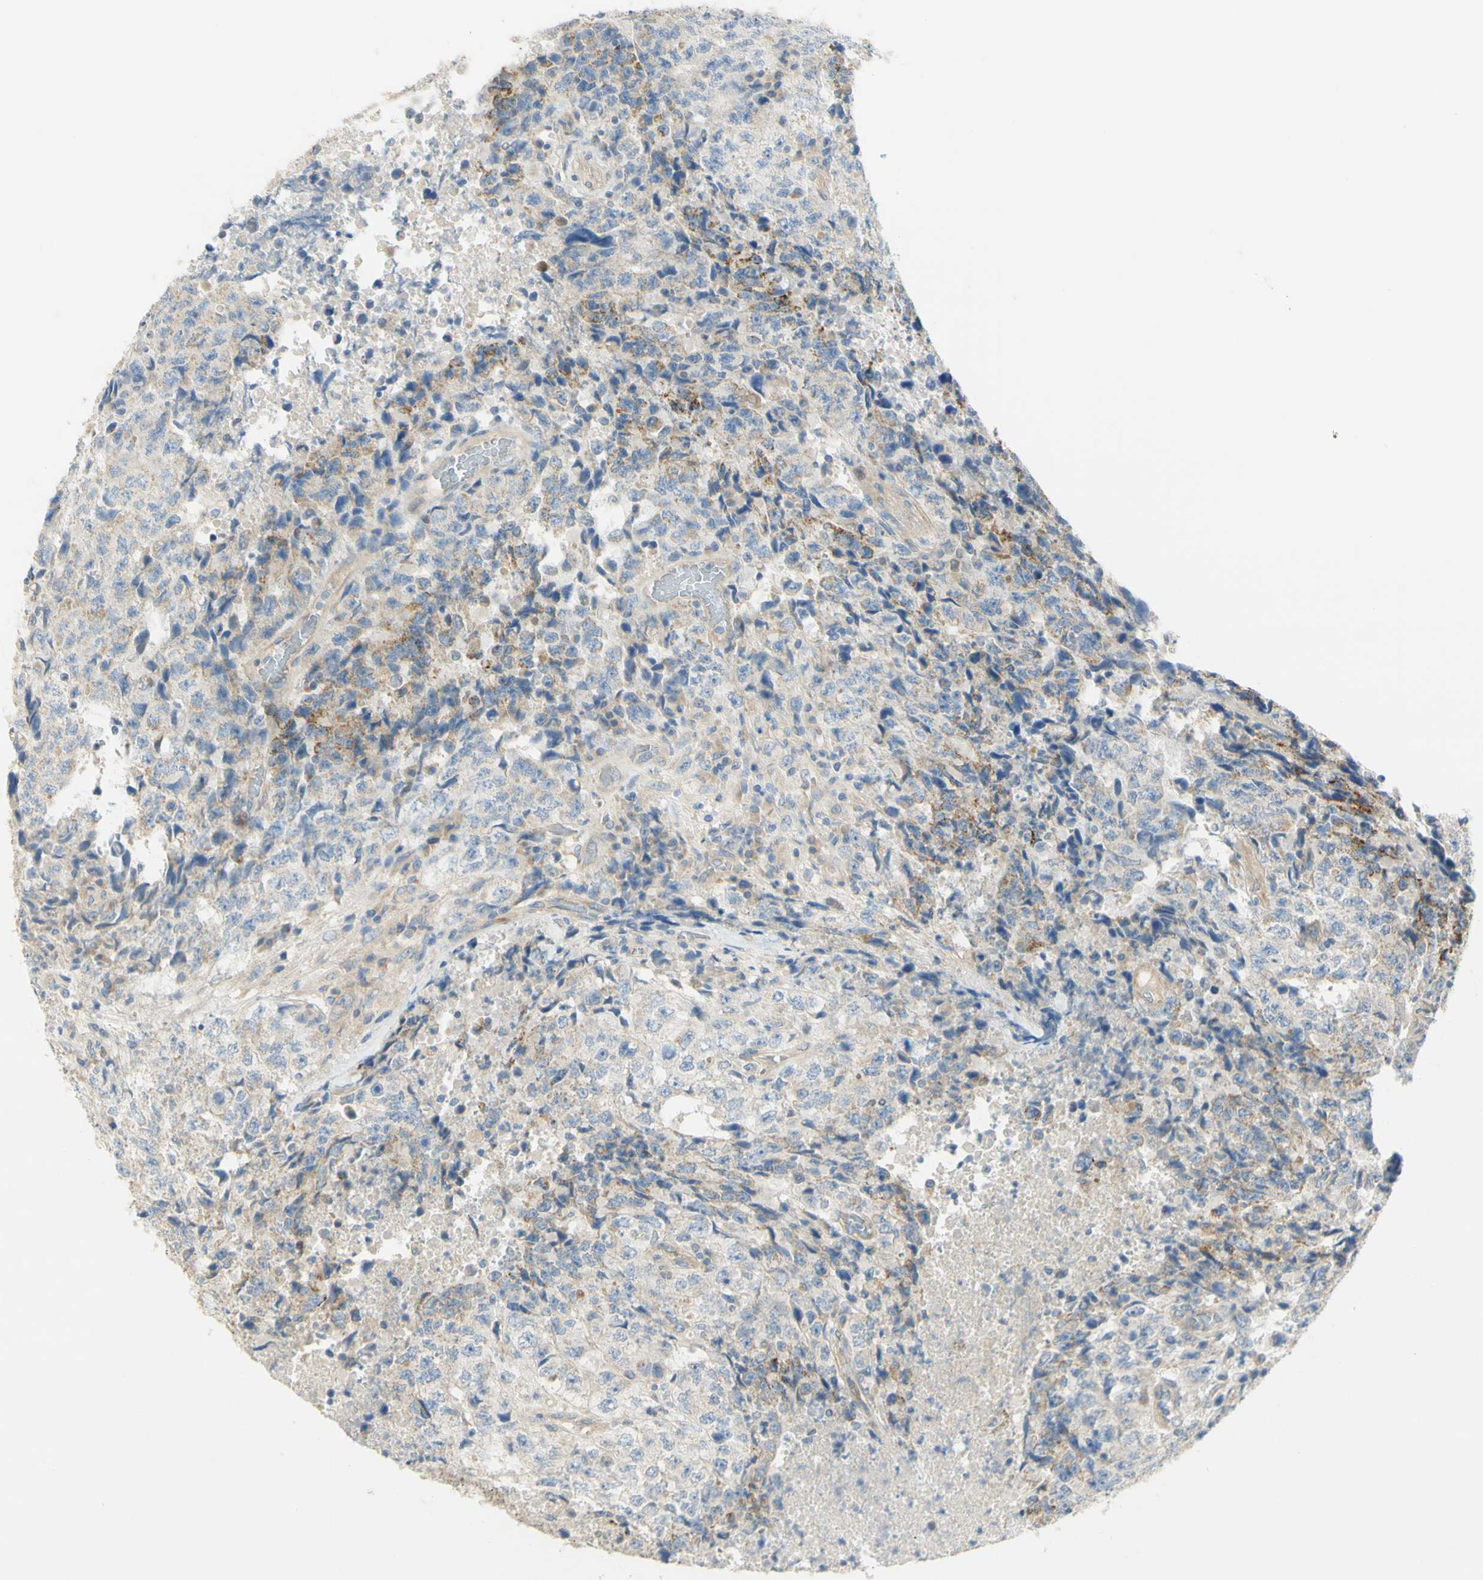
{"staining": {"intensity": "negative", "quantity": "none", "location": "none"}, "tissue": "testis cancer", "cell_type": "Tumor cells", "image_type": "cancer", "snomed": [{"axis": "morphology", "description": "Necrosis, NOS"}, {"axis": "morphology", "description": "Carcinoma, Embryonal, NOS"}, {"axis": "topography", "description": "Testis"}], "caption": "This is an IHC histopathology image of testis embryonal carcinoma. There is no positivity in tumor cells.", "gene": "GCNT3", "patient": {"sex": "male", "age": 19}}